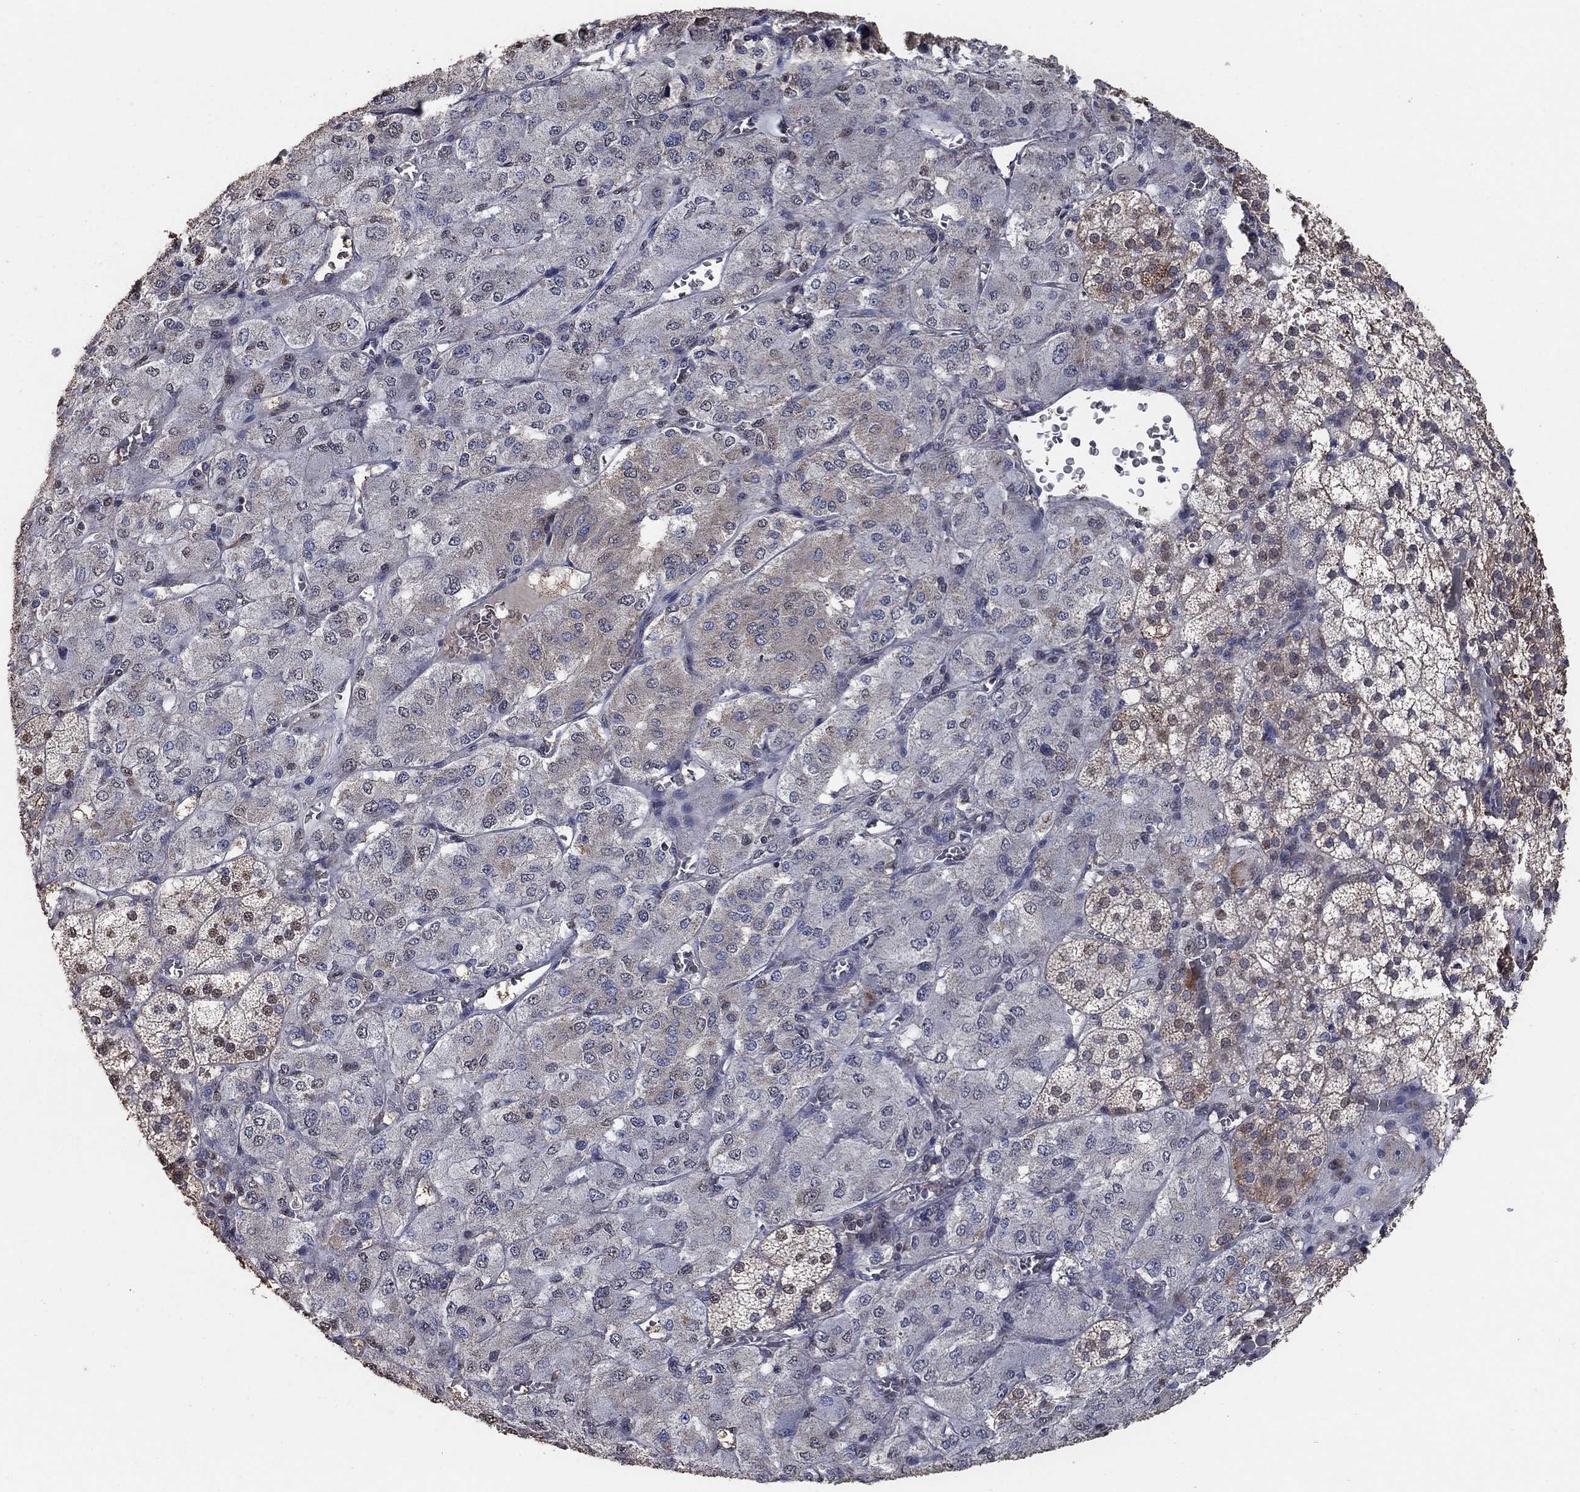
{"staining": {"intensity": "moderate", "quantity": "25%-75%", "location": "cytoplasmic/membranous"}, "tissue": "adrenal gland", "cell_type": "Glandular cells", "image_type": "normal", "snomed": [{"axis": "morphology", "description": "Normal tissue, NOS"}, {"axis": "topography", "description": "Adrenal gland"}], "caption": "Immunohistochemistry (IHC) photomicrograph of unremarkable adrenal gland: adrenal gland stained using immunohistochemistry (IHC) exhibits medium levels of moderate protein expression localized specifically in the cytoplasmic/membranous of glandular cells, appearing as a cytoplasmic/membranous brown color.", "gene": "MRPS24", "patient": {"sex": "female", "age": 60}}